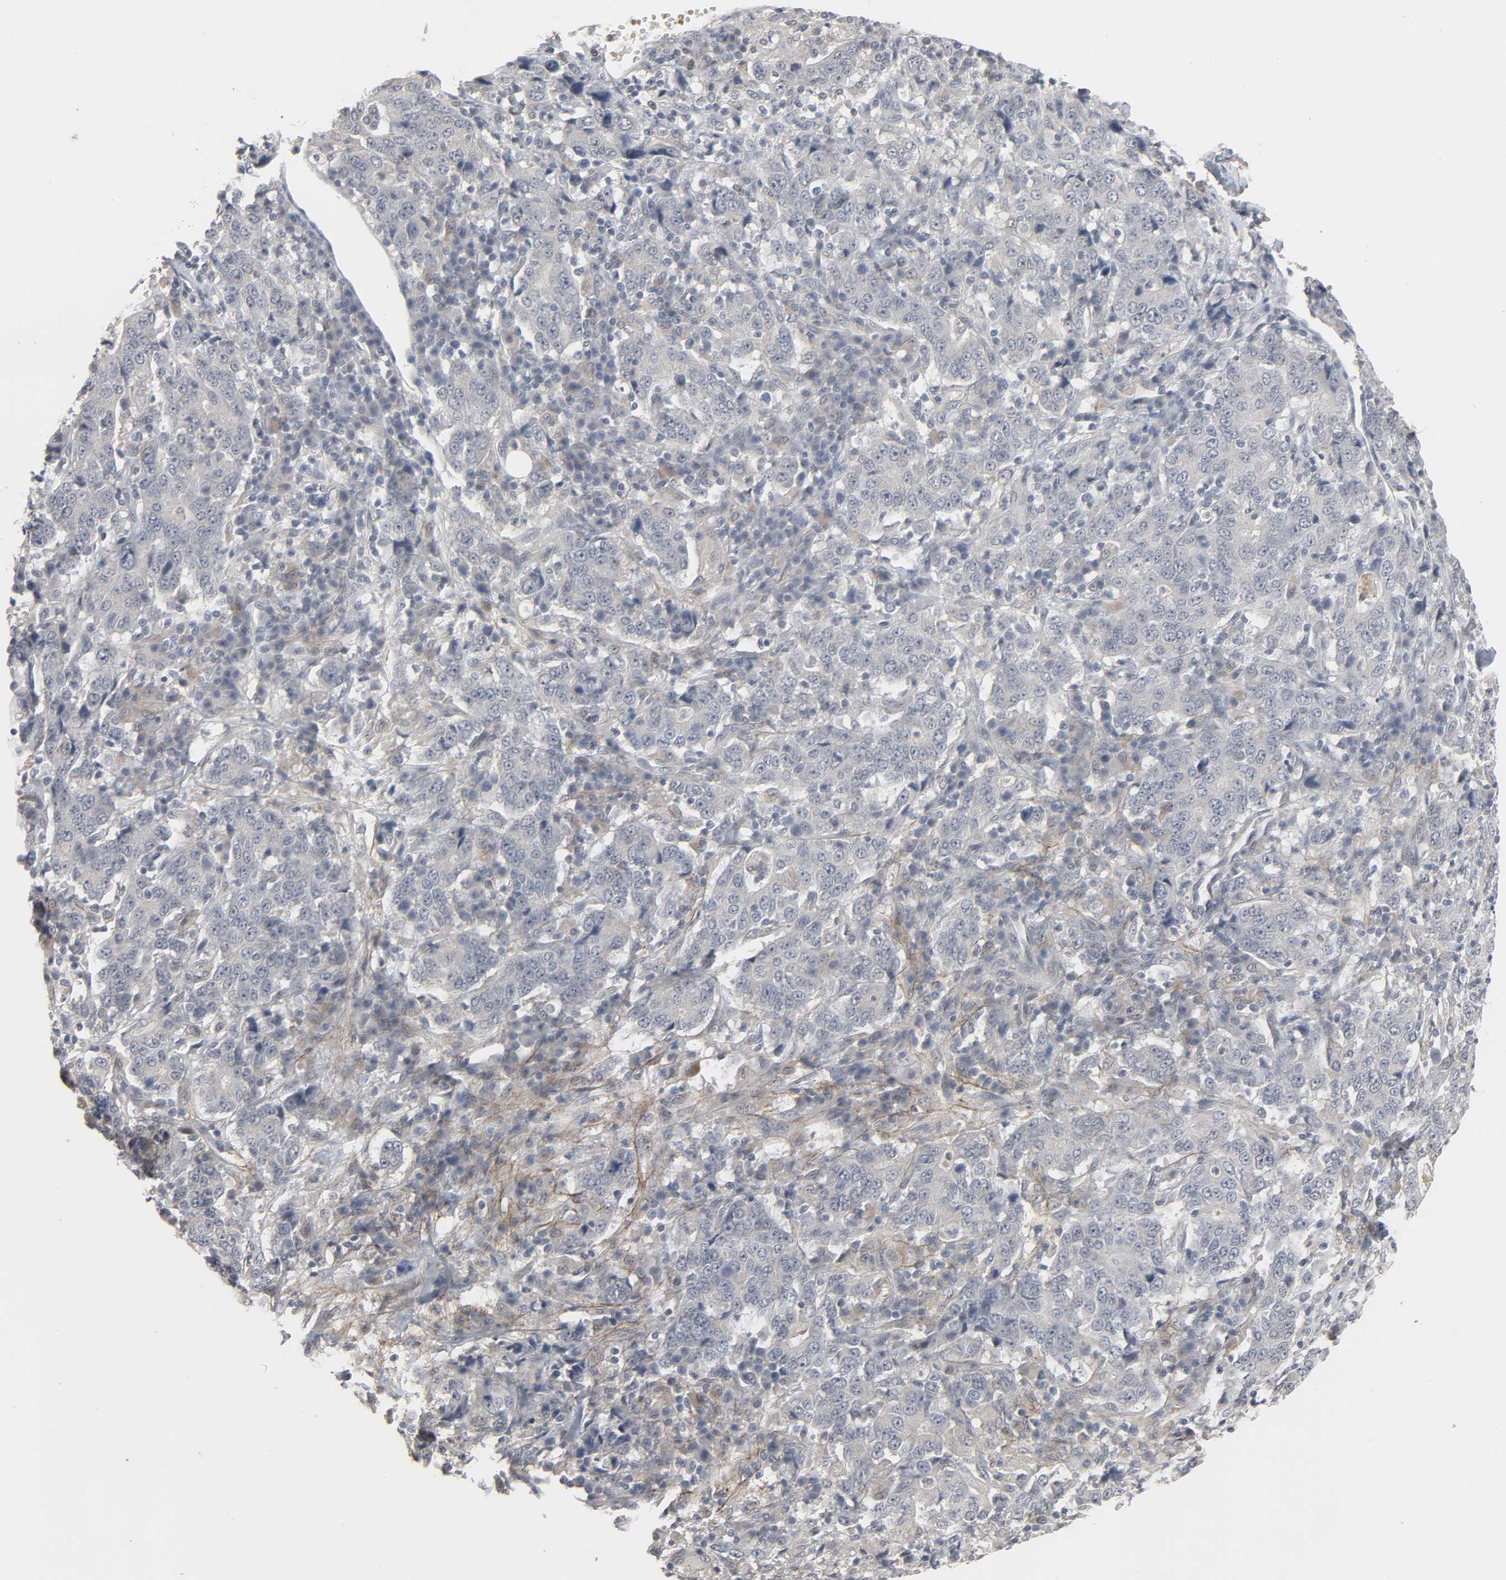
{"staining": {"intensity": "negative", "quantity": "none", "location": "none"}, "tissue": "stomach cancer", "cell_type": "Tumor cells", "image_type": "cancer", "snomed": [{"axis": "morphology", "description": "Normal tissue, NOS"}, {"axis": "morphology", "description": "Adenocarcinoma, NOS"}, {"axis": "topography", "description": "Stomach, upper"}, {"axis": "topography", "description": "Stomach"}], "caption": "IHC histopathology image of neoplastic tissue: adenocarcinoma (stomach) stained with DAB demonstrates no significant protein staining in tumor cells.", "gene": "ZNF222", "patient": {"sex": "male", "age": 59}}